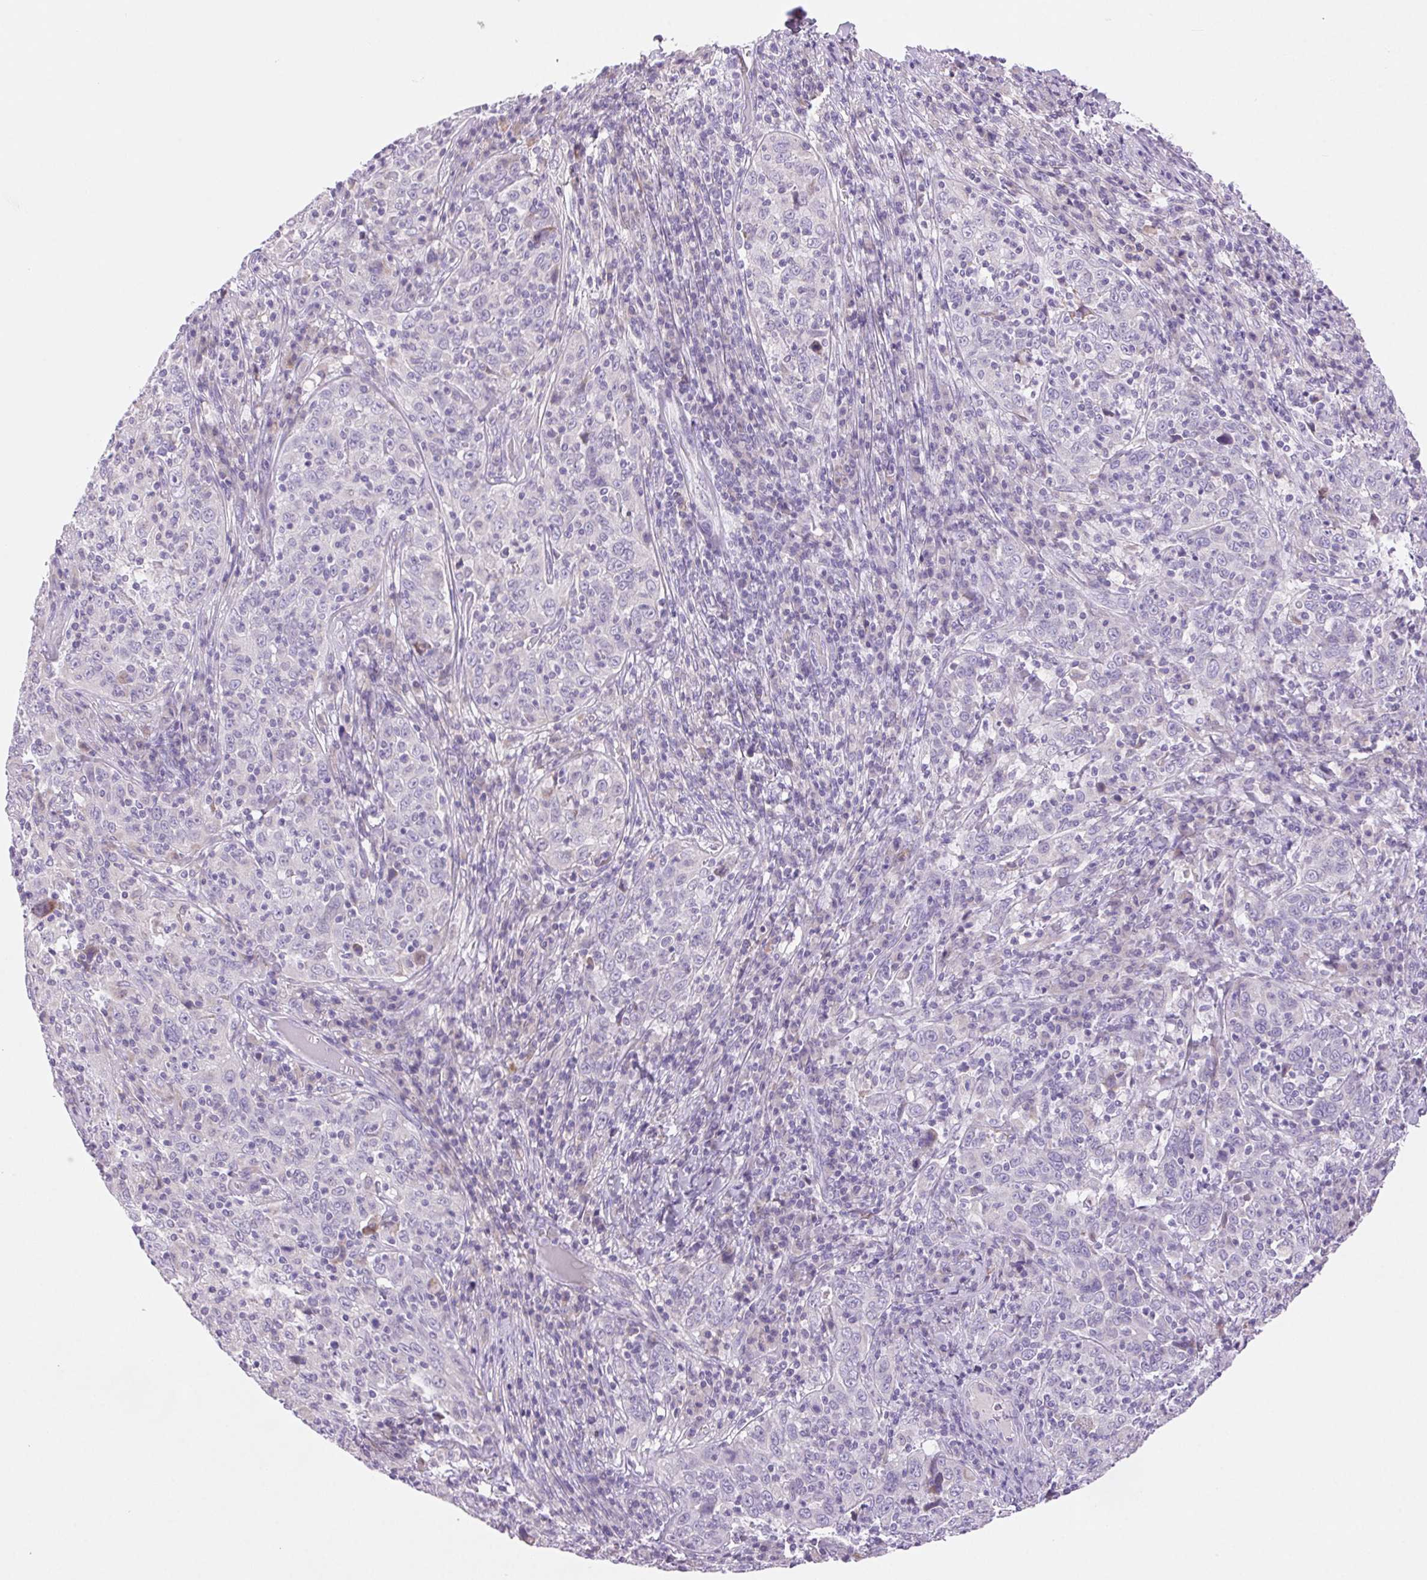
{"staining": {"intensity": "negative", "quantity": "none", "location": "none"}, "tissue": "cervical cancer", "cell_type": "Tumor cells", "image_type": "cancer", "snomed": [{"axis": "morphology", "description": "Squamous cell carcinoma, NOS"}, {"axis": "topography", "description": "Cervix"}], "caption": "Cervical cancer (squamous cell carcinoma) was stained to show a protein in brown. There is no significant positivity in tumor cells. The staining is performed using DAB brown chromogen with nuclei counter-stained in using hematoxylin.", "gene": "ARHGAP11B", "patient": {"sex": "female", "age": 46}}